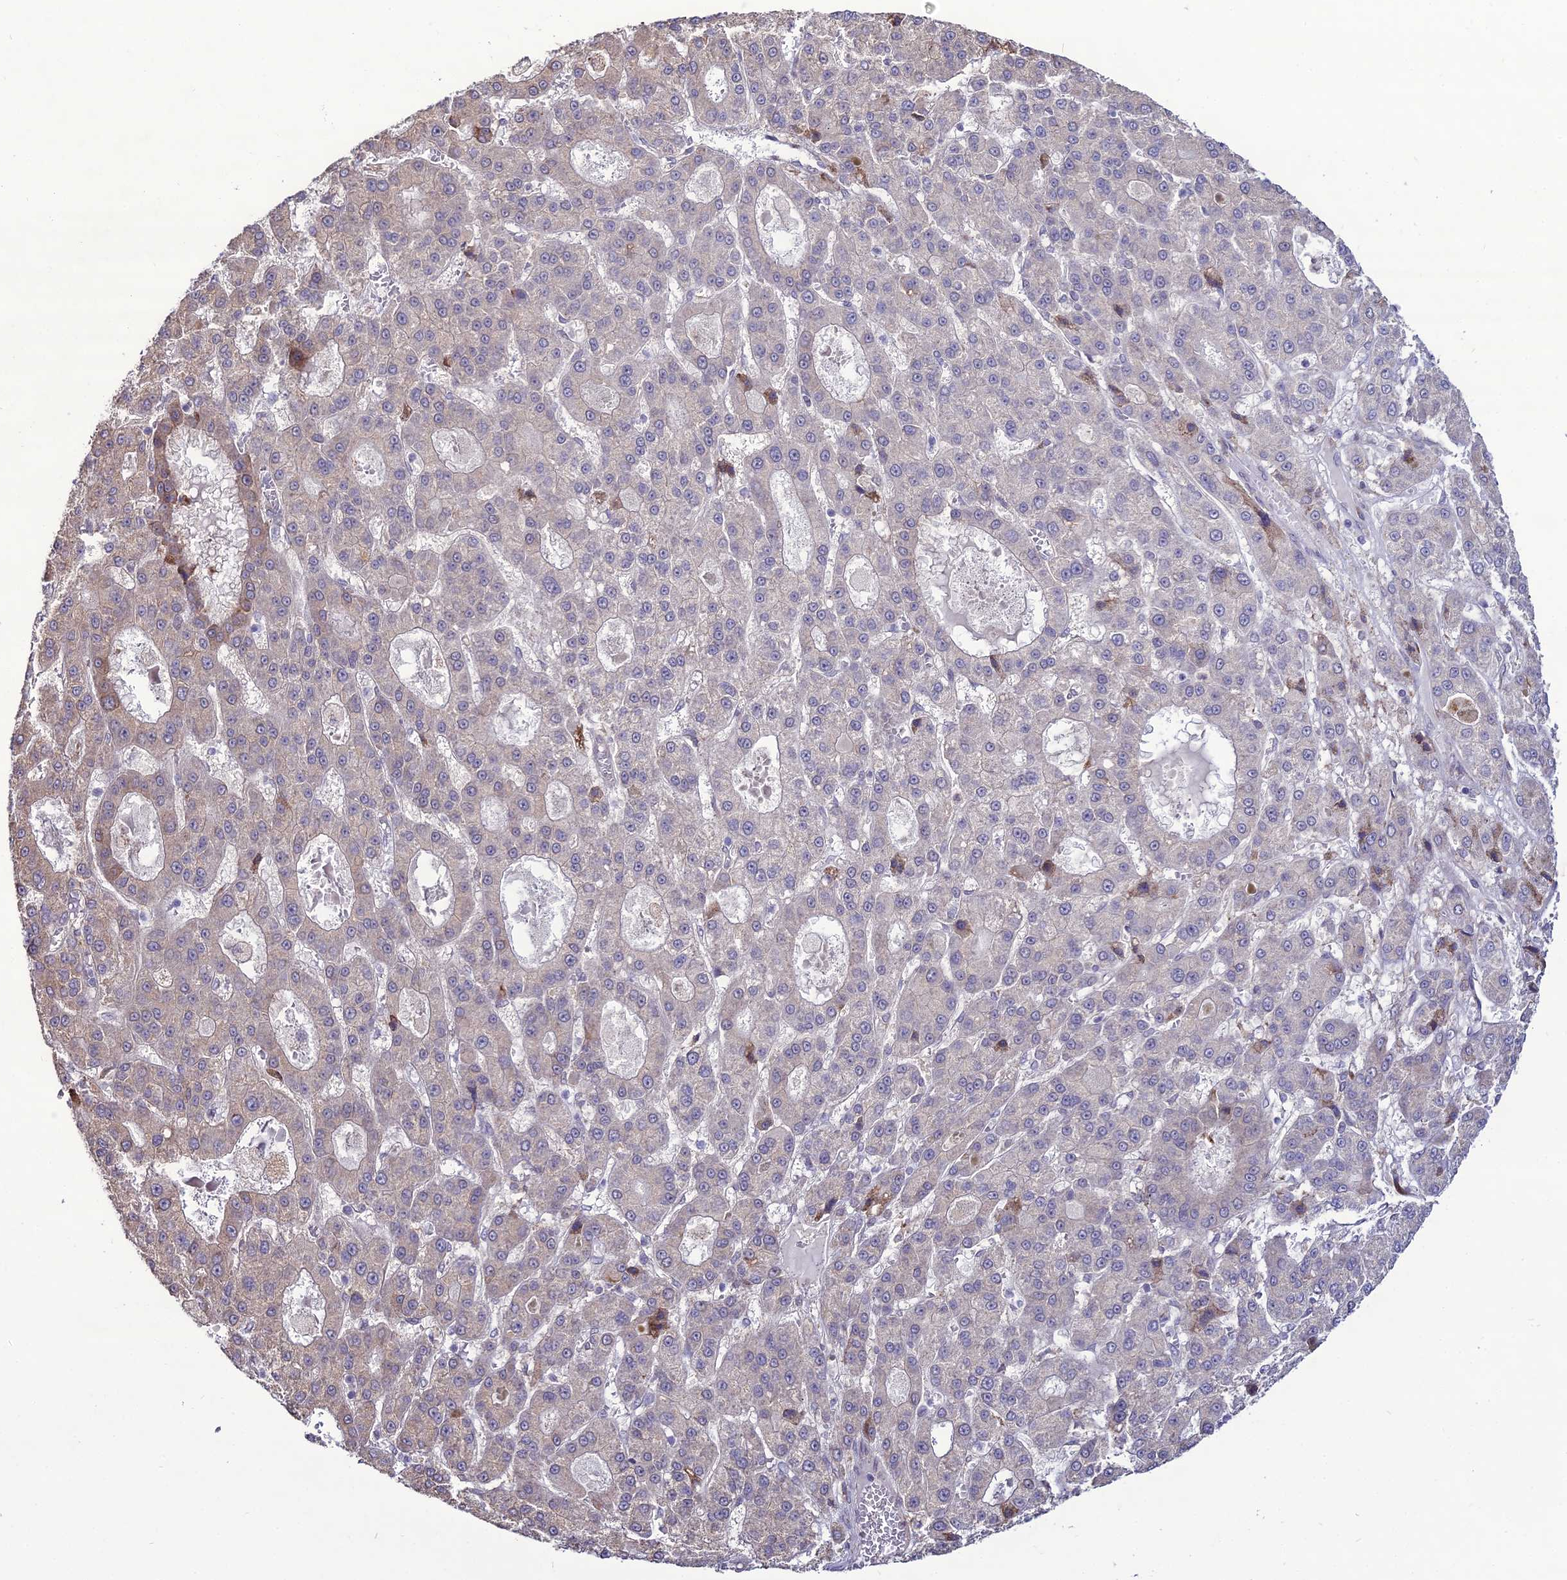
{"staining": {"intensity": "negative", "quantity": "none", "location": "none"}, "tissue": "liver cancer", "cell_type": "Tumor cells", "image_type": "cancer", "snomed": [{"axis": "morphology", "description": "Carcinoma, Hepatocellular, NOS"}, {"axis": "topography", "description": "Liver"}], "caption": "The immunohistochemistry histopathology image has no significant expression in tumor cells of liver cancer tissue. The staining was performed using DAB to visualize the protein expression in brown, while the nuclei were stained in blue with hematoxylin (Magnification: 20x).", "gene": "TROAP", "patient": {"sex": "male", "age": 70}}